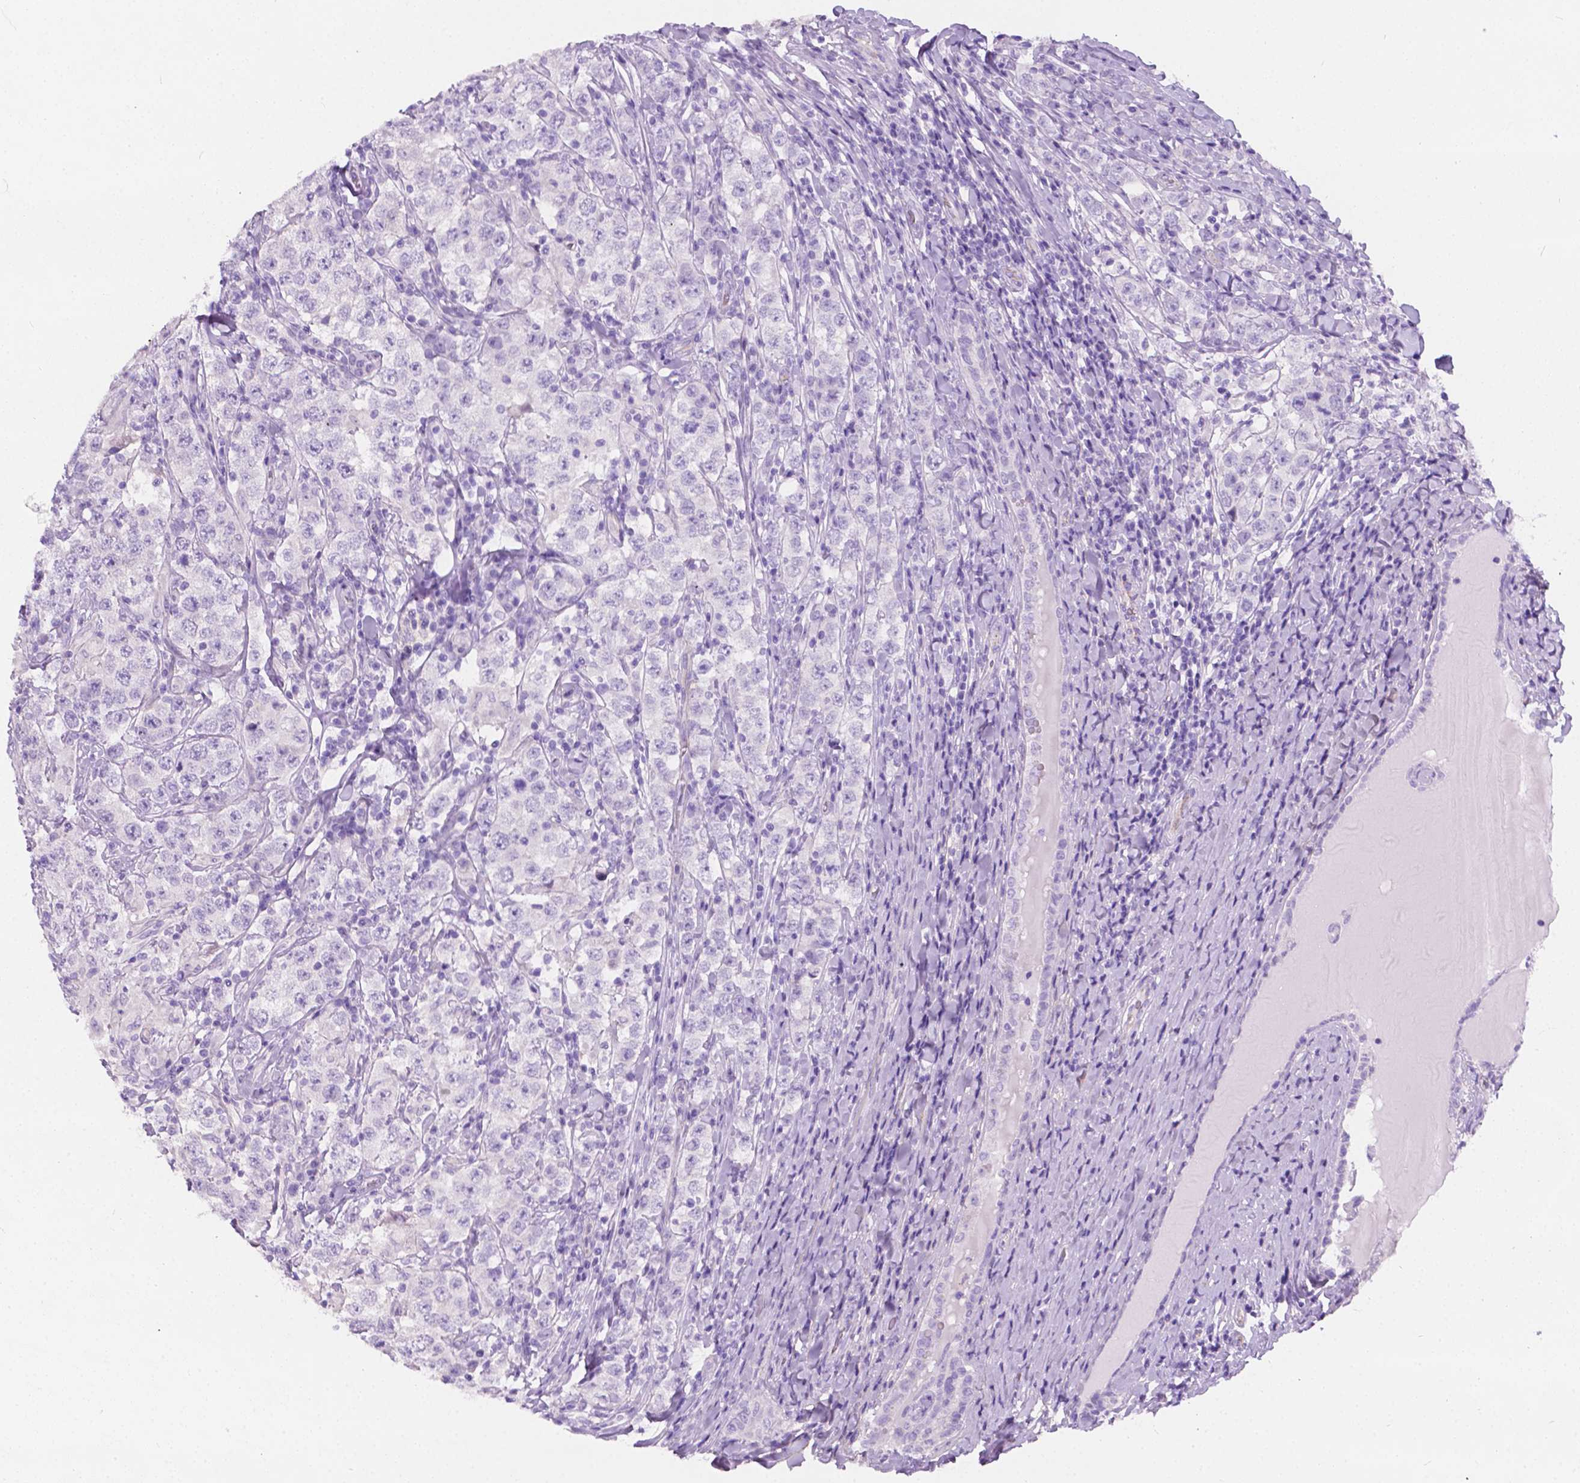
{"staining": {"intensity": "negative", "quantity": "none", "location": "none"}, "tissue": "testis cancer", "cell_type": "Tumor cells", "image_type": "cancer", "snomed": [{"axis": "morphology", "description": "Seminoma, NOS"}, {"axis": "morphology", "description": "Carcinoma, Embryonal, NOS"}, {"axis": "topography", "description": "Testis"}], "caption": "This is a micrograph of immunohistochemistry (IHC) staining of testis cancer (embryonal carcinoma), which shows no positivity in tumor cells.", "gene": "GNAO1", "patient": {"sex": "male", "age": 41}}